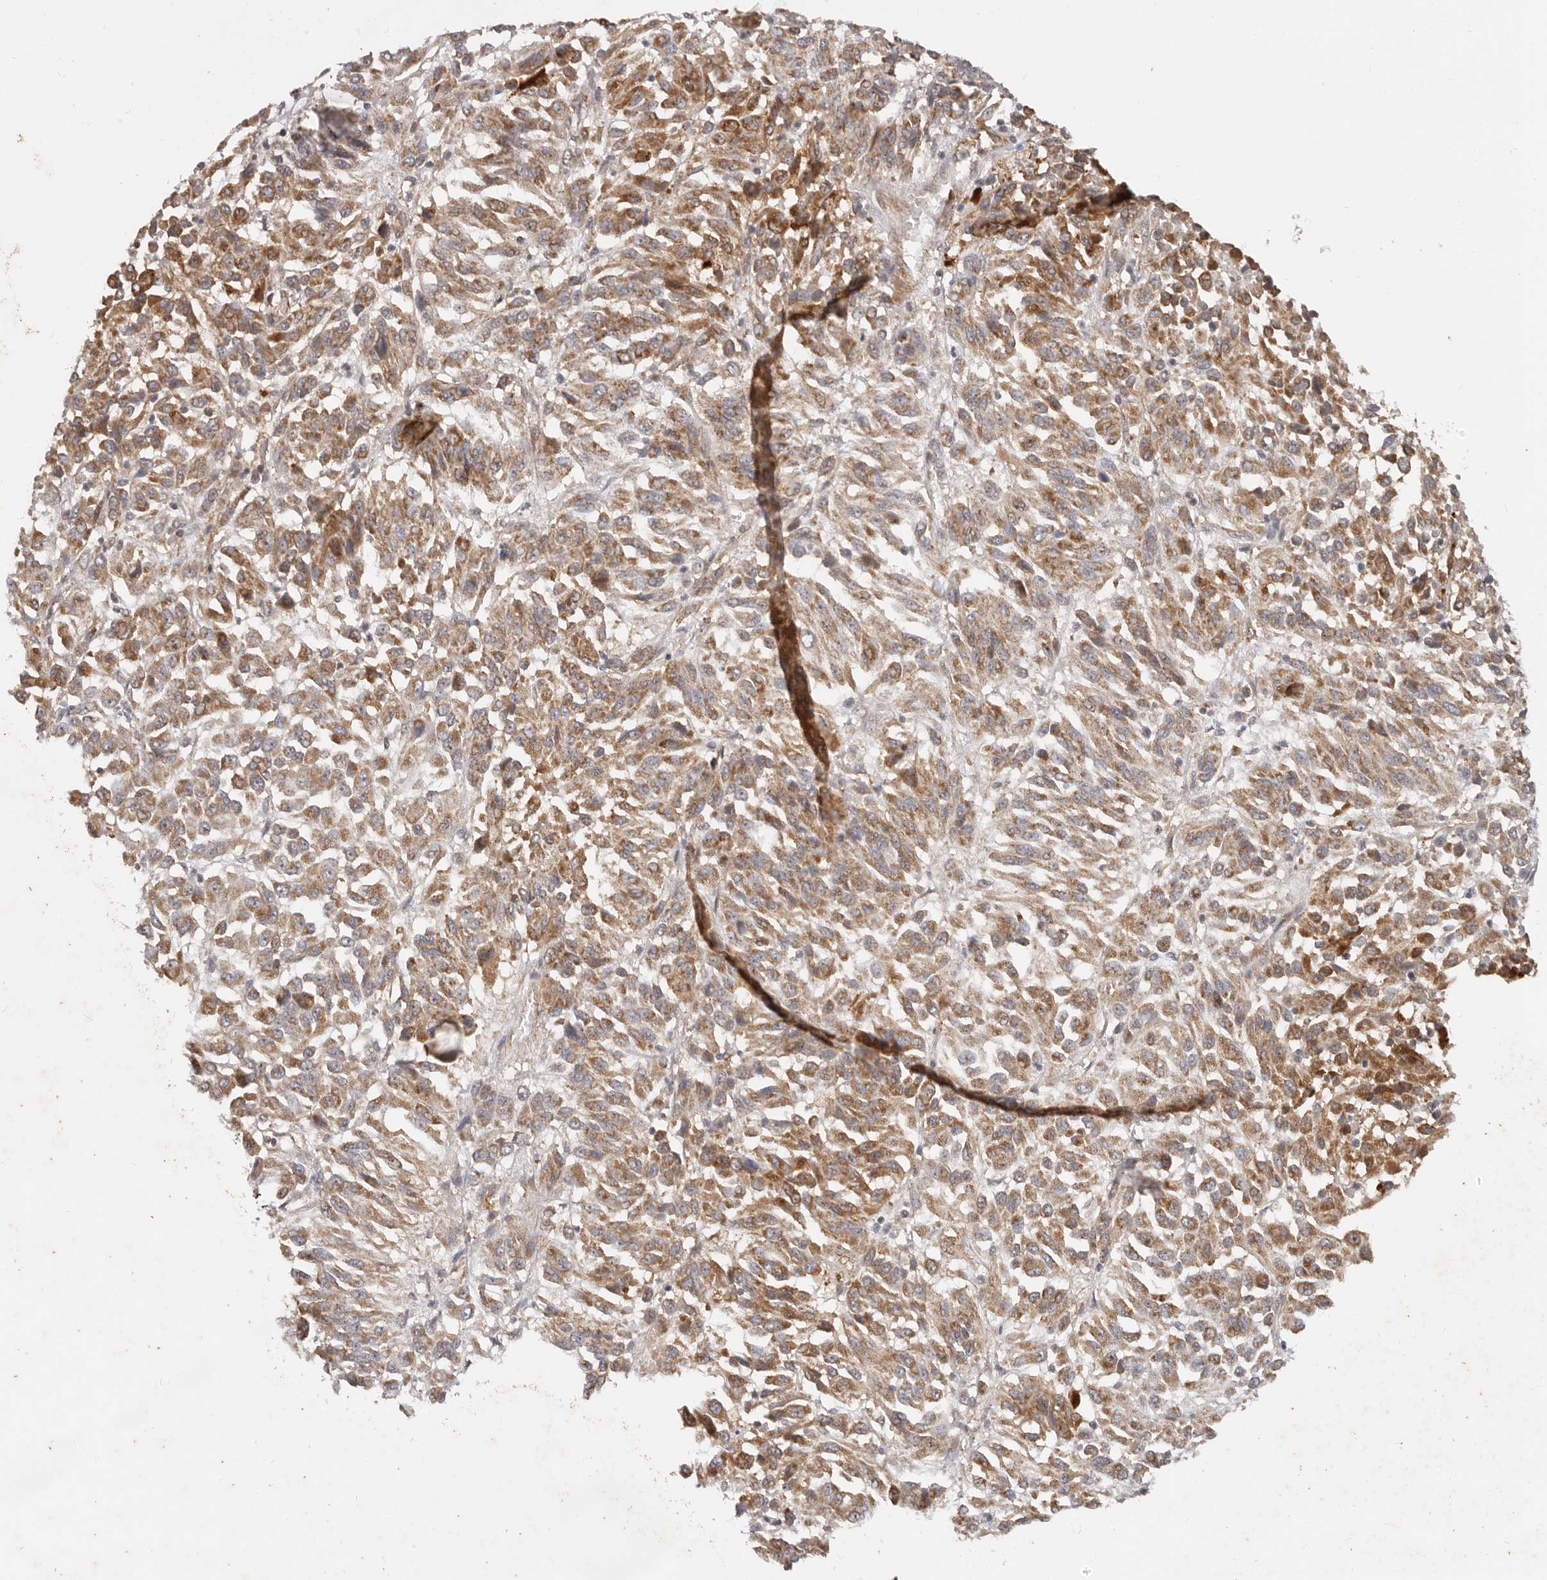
{"staining": {"intensity": "moderate", "quantity": ">75%", "location": "cytoplasmic/membranous"}, "tissue": "melanoma", "cell_type": "Tumor cells", "image_type": "cancer", "snomed": [{"axis": "morphology", "description": "Malignant melanoma, Metastatic site"}, {"axis": "topography", "description": "Lung"}], "caption": "A high-resolution histopathology image shows IHC staining of malignant melanoma (metastatic site), which demonstrates moderate cytoplasmic/membranous staining in approximately >75% of tumor cells.", "gene": "USP49", "patient": {"sex": "male", "age": 64}}